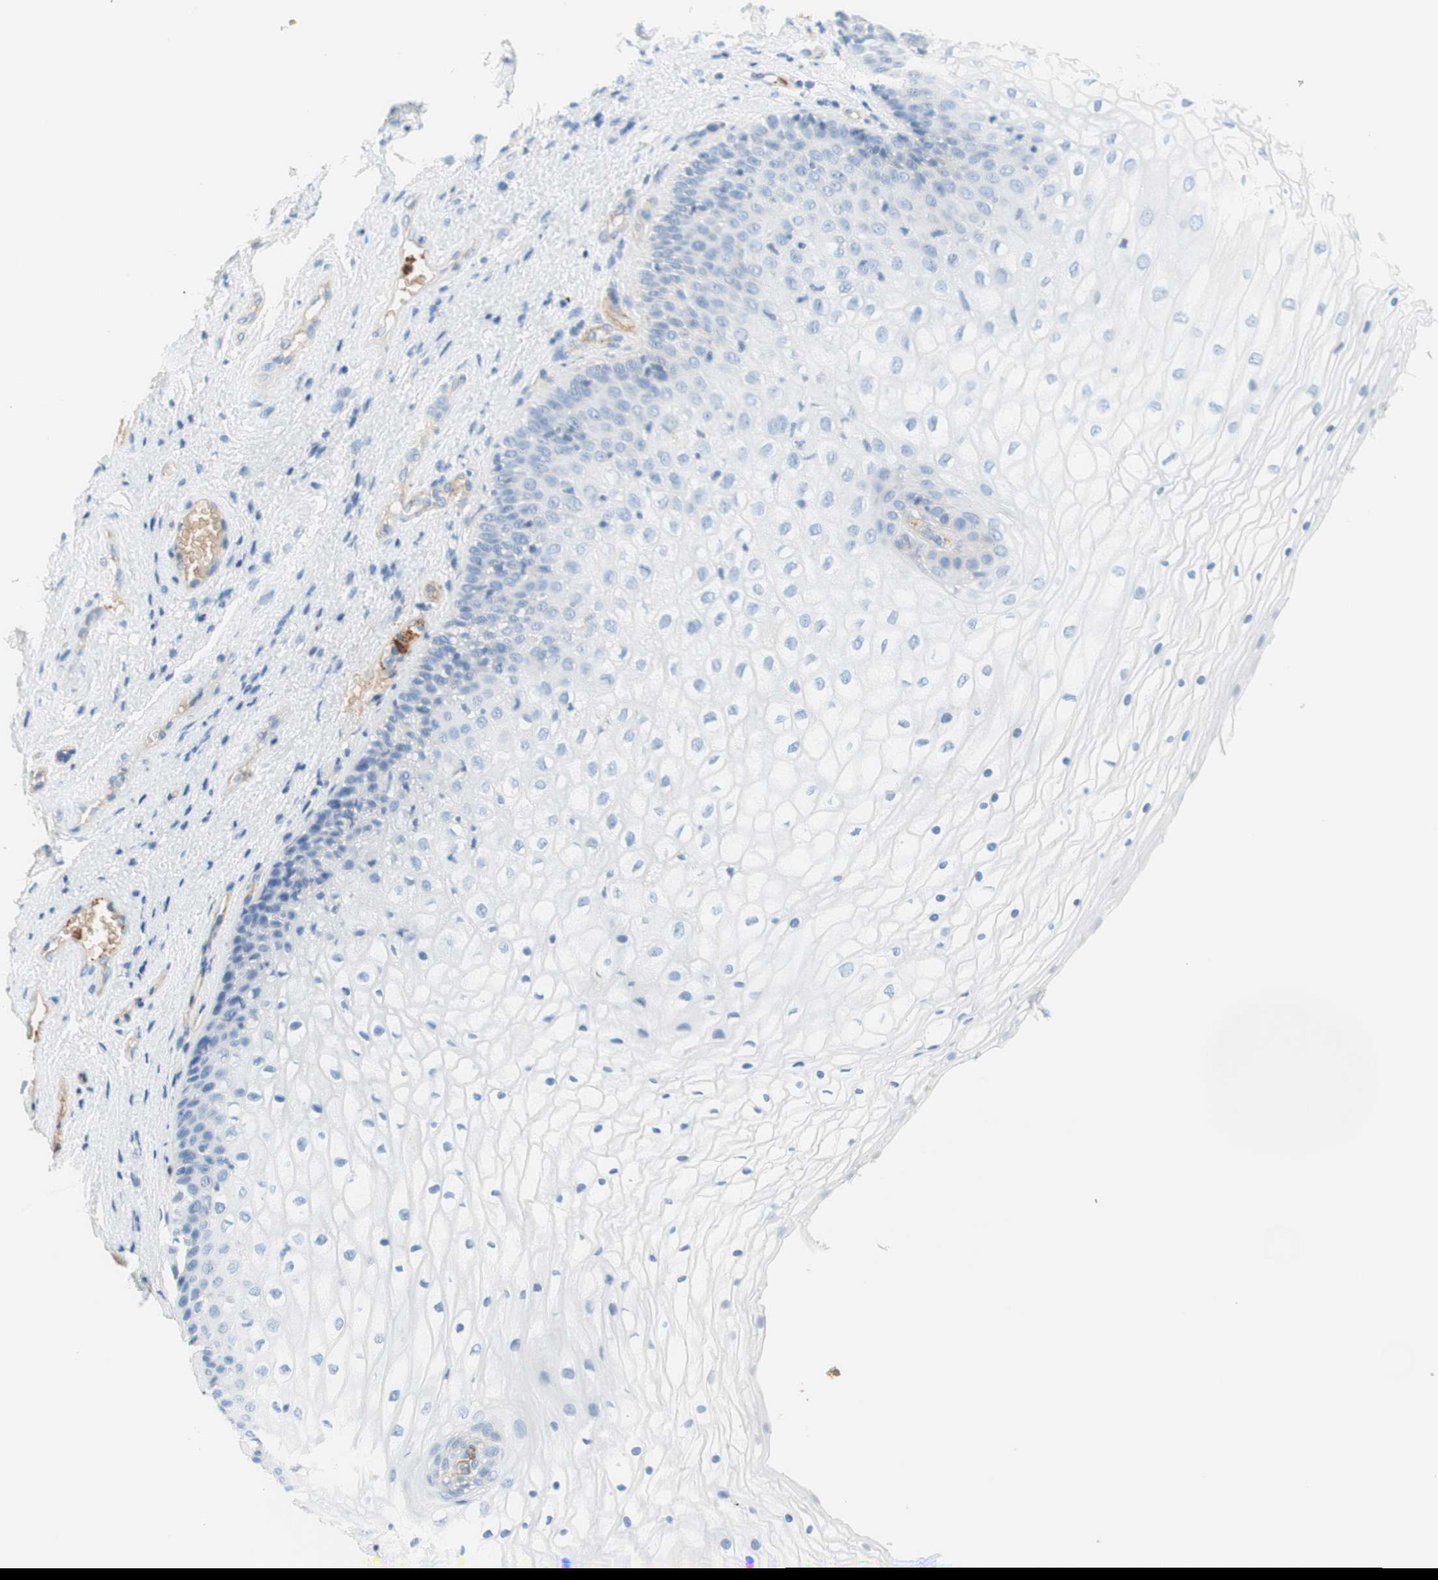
{"staining": {"intensity": "negative", "quantity": "none", "location": "none"}, "tissue": "vagina", "cell_type": "Squamous epithelial cells", "image_type": "normal", "snomed": [{"axis": "morphology", "description": "Normal tissue, NOS"}, {"axis": "topography", "description": "Vagina"}], "caption": "Histopathology image shows no protein staining in squamous epithelial cells of unremarkable vagina.", "gene": "STOM", "patient": {"sex": "female", "age": 34}}